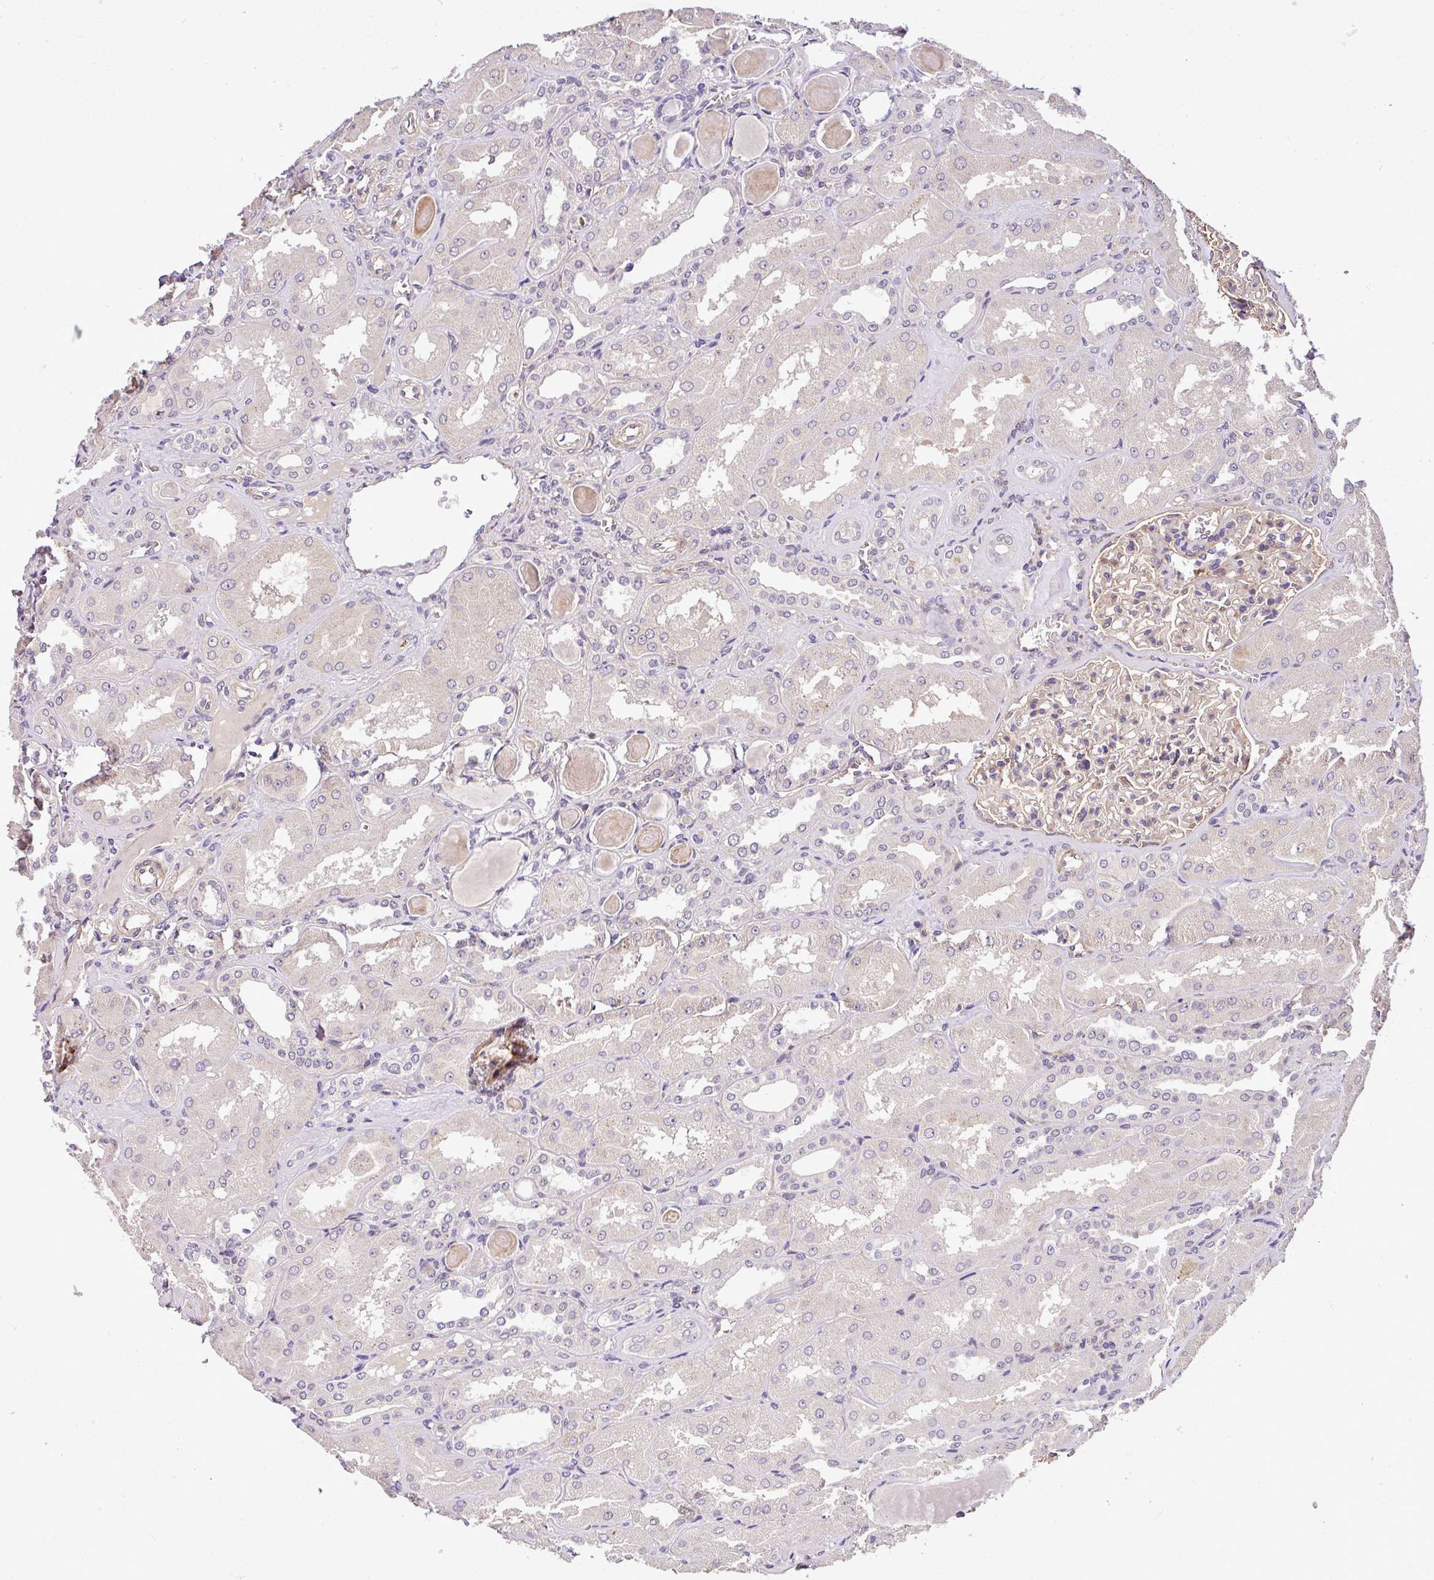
{"staining": {"intensity": "weak", "quantity": "25%-75%", "location": "cytoplasmic/membranous"}, "tissue": "kidney", "cell_type": "Cells in glomeruli", "image_type": "normal", "snomed": [{"axis": "morphology", "description": "Normal tissue, NOS"}, {"axis": "topography", "description": "Kidney"}], "caption": "Protein staining of normal kidney demonstrates weak cytoplasmic/membranous expression in approximately 25%-75% of cells in glomeruli.", "gene": "CASS4", "patient": {"sex": "male", "age": 61}}